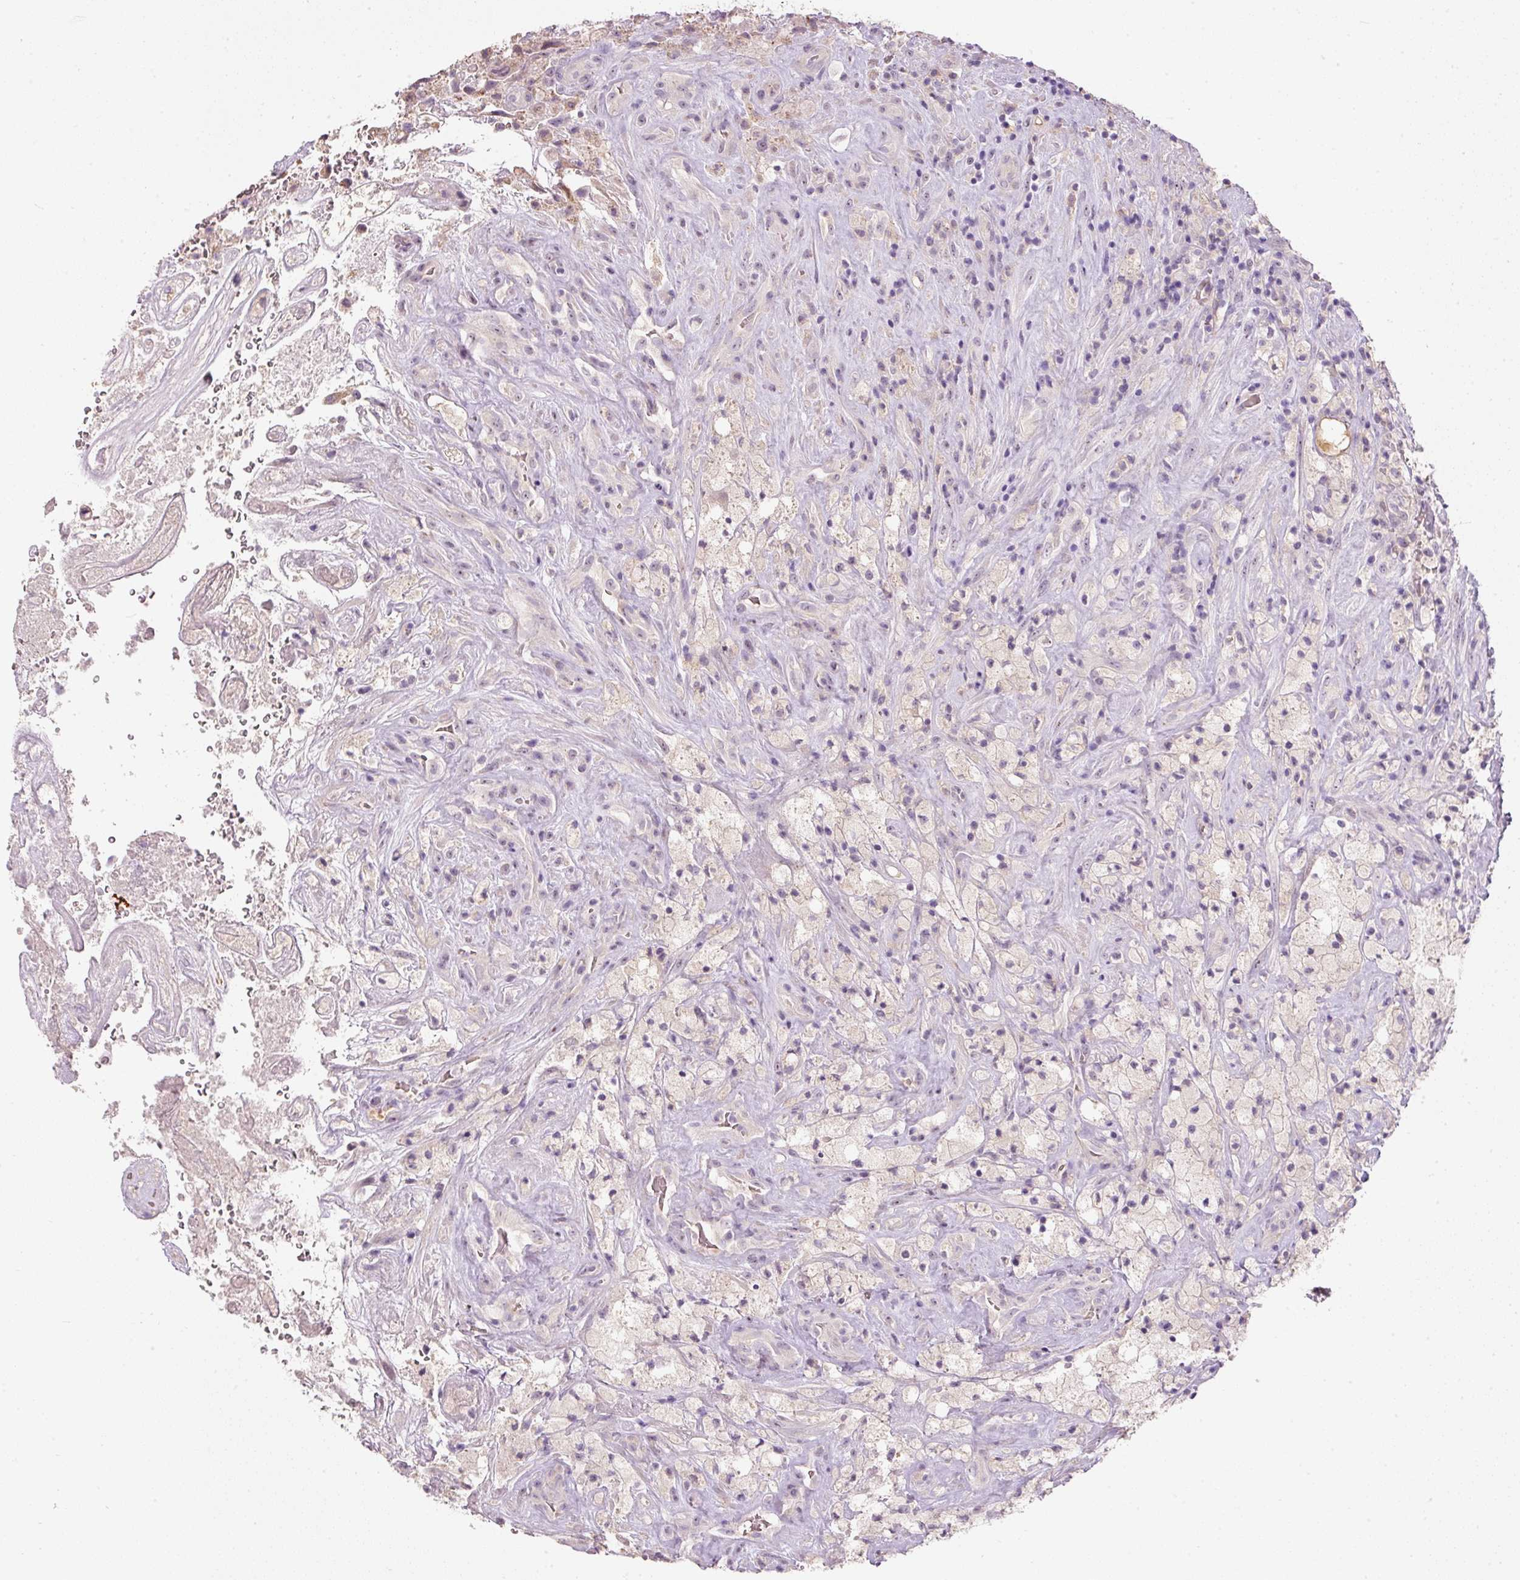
{"staining": {"intensity": "negative", "quantity": "none", "location": "none"}, "tissue": "glioma", "cell_type": "Tumor cells", "image_type": "cancer", "snomed": [{"axis": "morphology", "description": "Glioma, malignant, High grade"}, {"axis": "topography", "description": "Brain"}], "caption": "The micrograph displays no significant staining in tumor cells of glioma. (DAB immunohistochemistry (IHC), high magnification).", "gene": "TMEM37", "patient": {"sex": "male", "age": 69}}